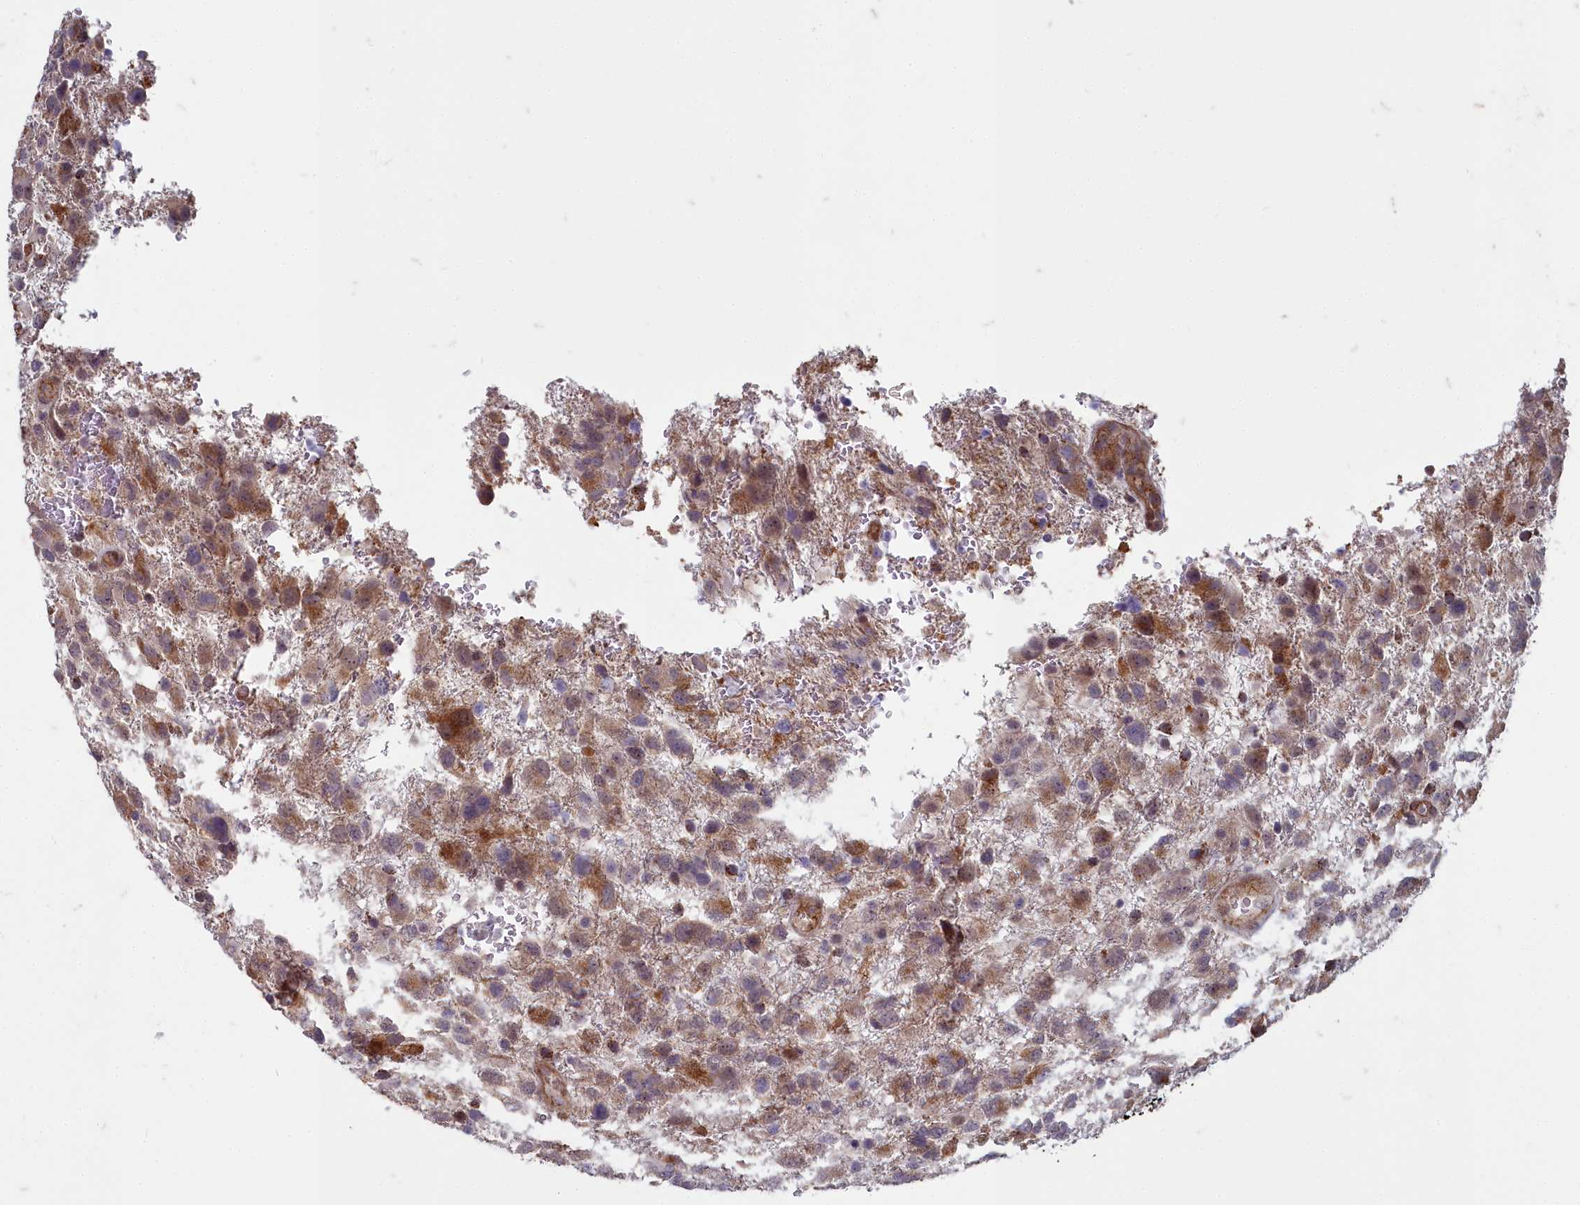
{"staining": {"intensity": "moderate", "quantity": ">75%", "location": "cytoplasmic/membranous"}, "tissue": "glioma", "cell_type": "Tumor cells", "image_type": "cancer", "snomed": [{"axis": "morphology", "description": "Glioma, malignant, High grade"}, {"axis": "topography", "description": "Brain"}], "caption": "Tumor cells reveal moderate cytoplasmic/membranous expression in approximately >75% of cells in glioma.", "gene": "ZNF626", "patient": {"sex": "male", "age": 61}}